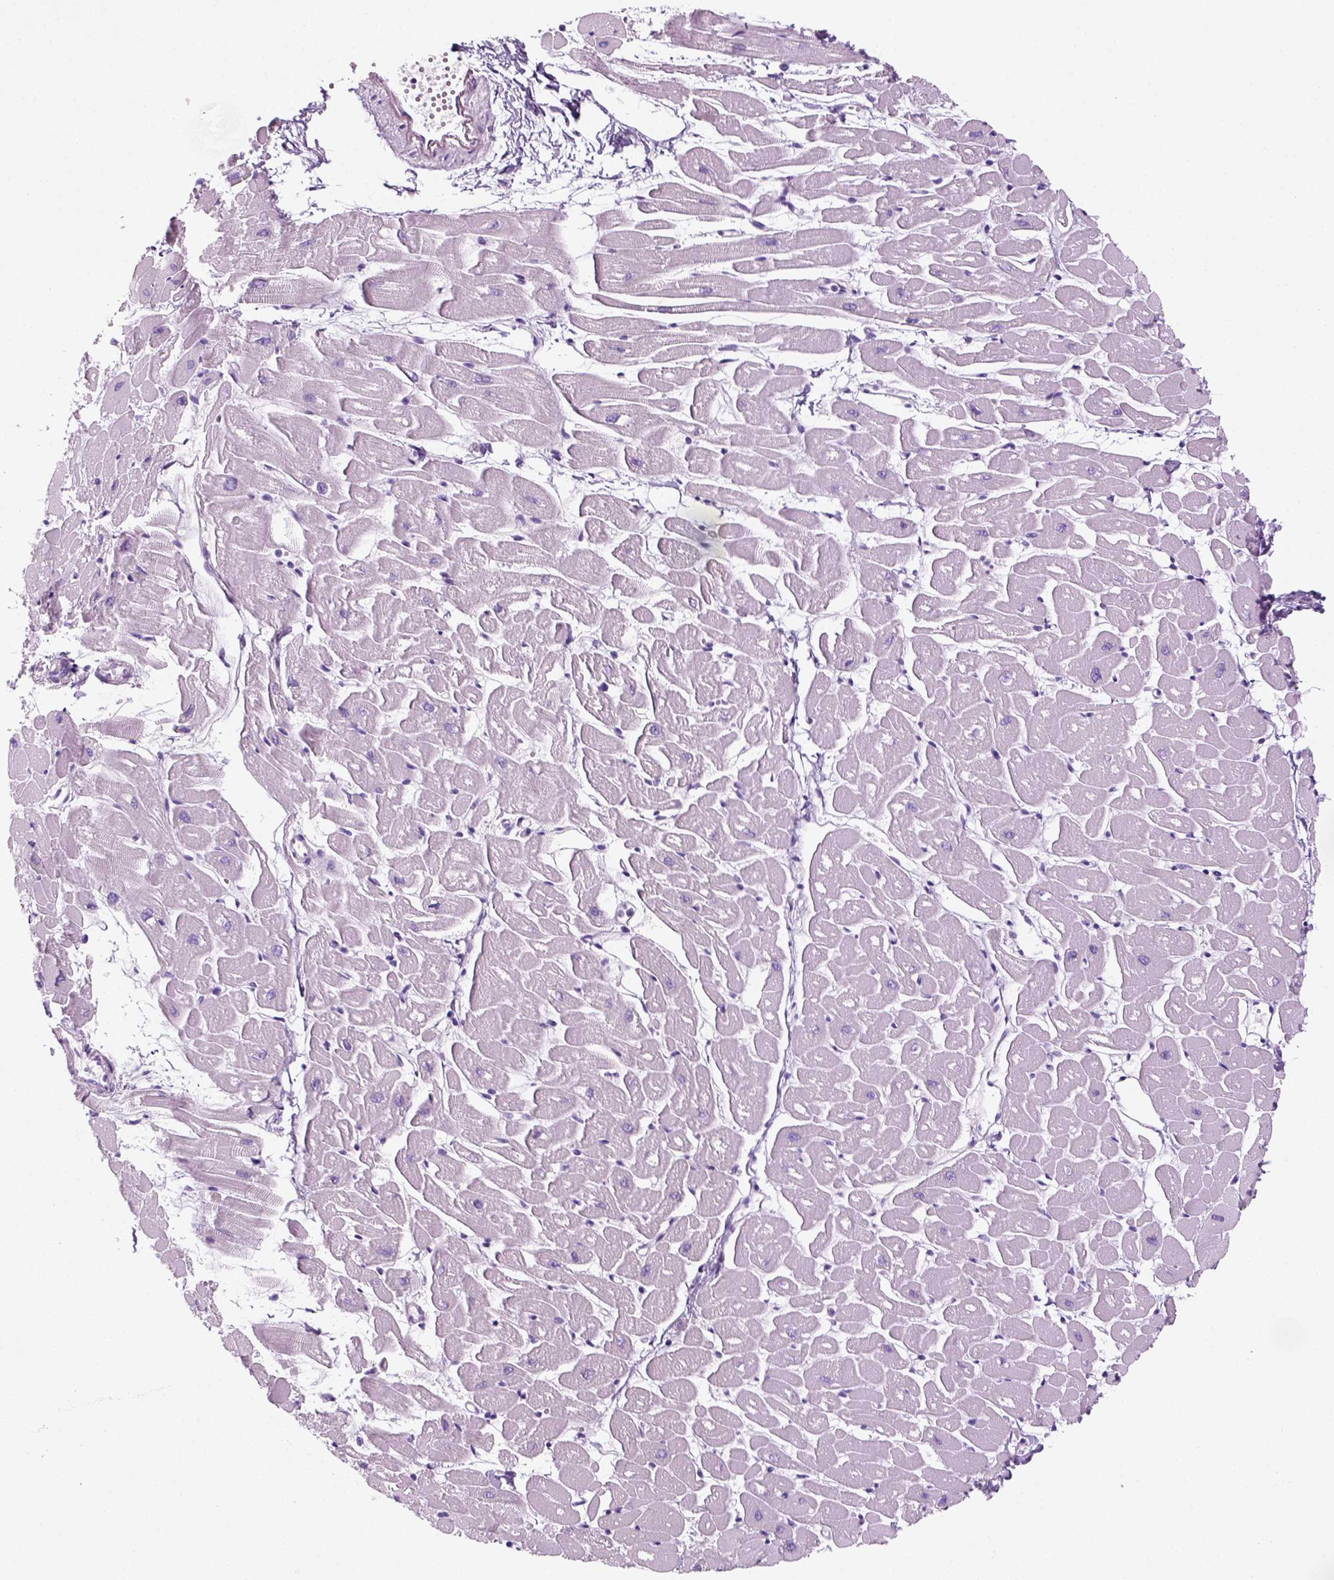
{"staining": {"intensity": "negative", "quantity": "none", "location": "none"}, "tissue": "heart muscle", "cell_type": "Cardiomyocytes", "image_type": "normal", "snomed": [{"axis": "morphology", "description": "Normal tissue, NOS"}, {"axis": "topography", "description": "Heart"}], "caption": "Cardiomyocytes are negative for brown protein staining in unremarkable heart muscle.", "gene": "KRTAP11", "patient": {"sex": "male", "age": 57}}